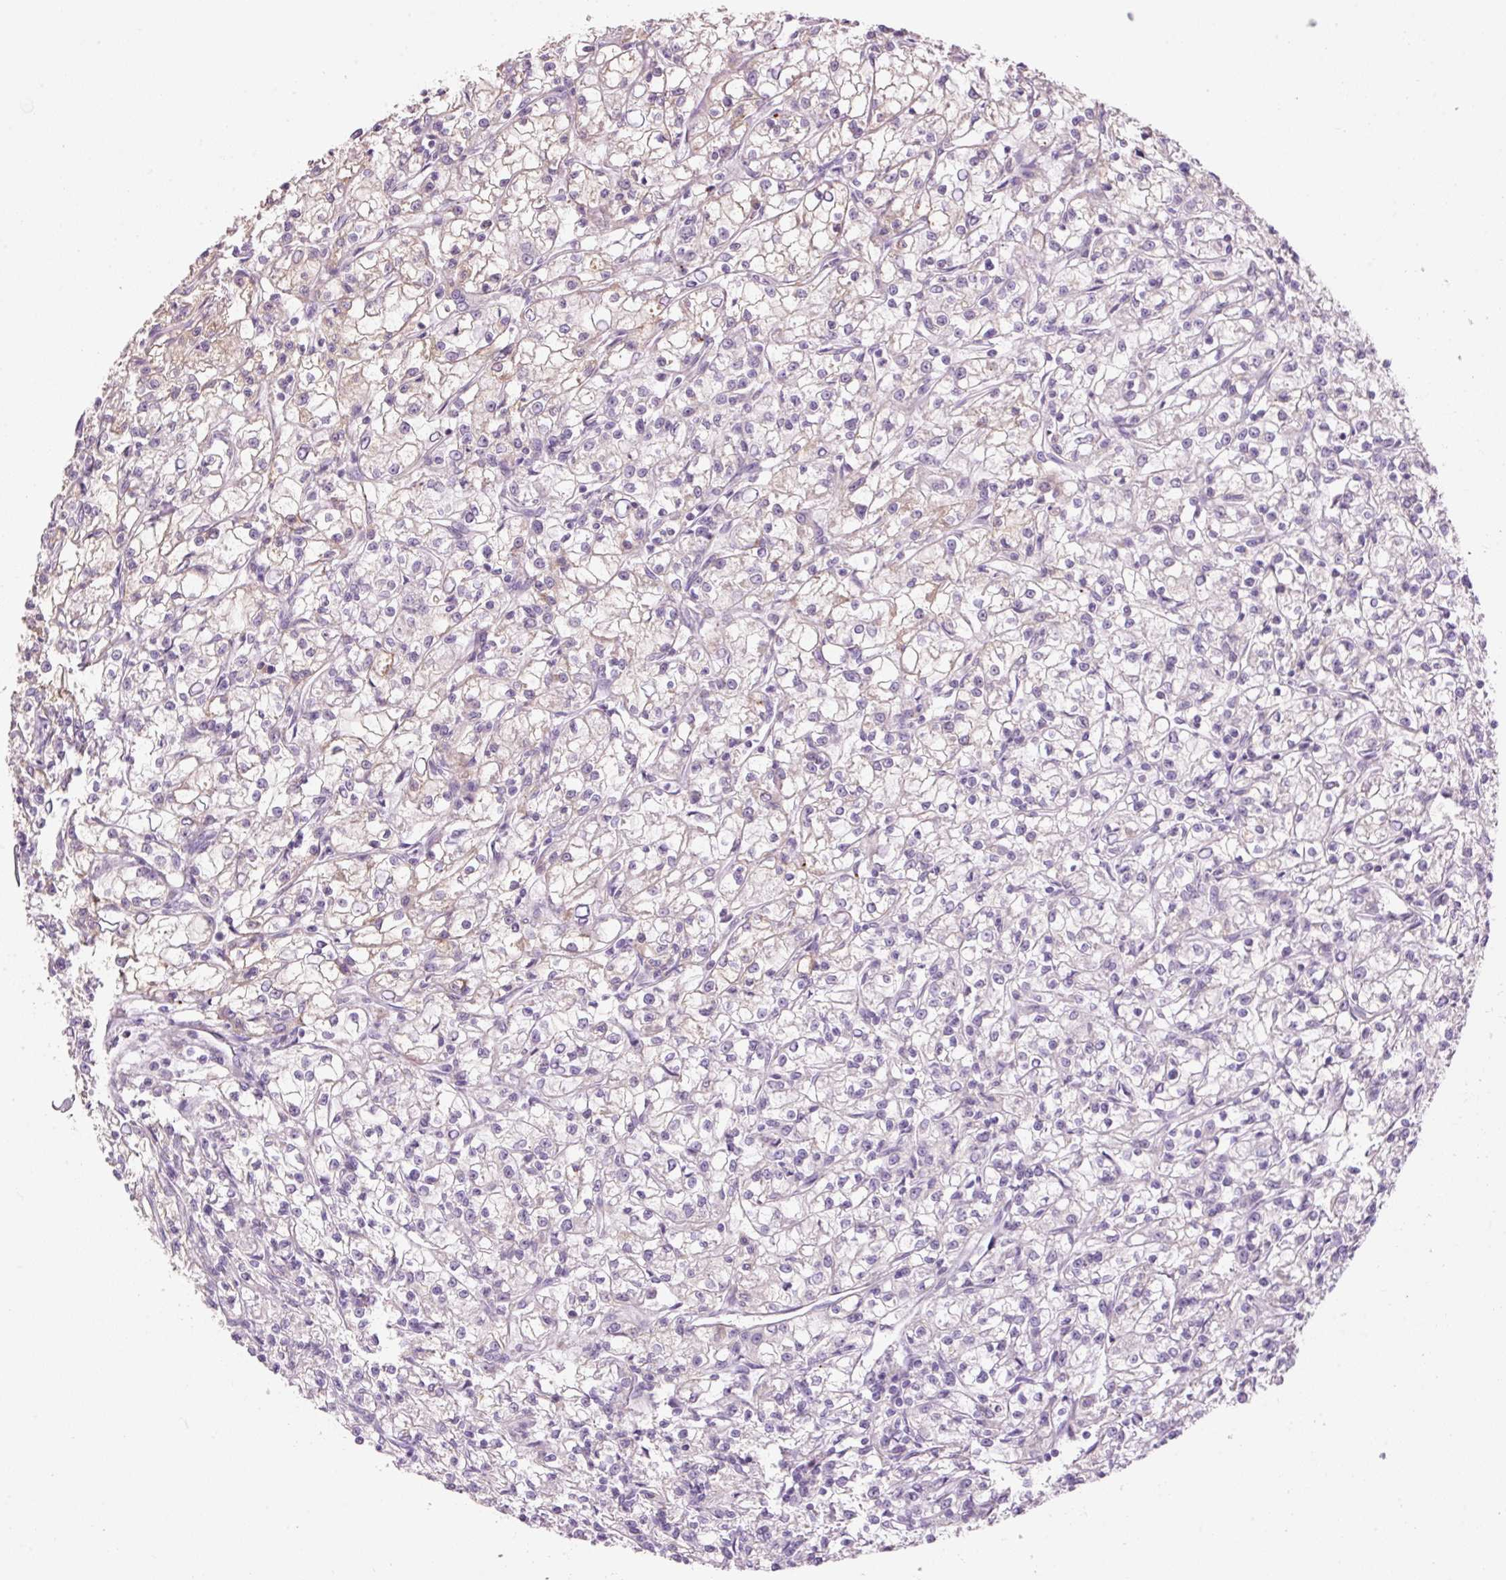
{"staining": {"intensity": "weak", "quantity": "<25%", "location": "cytoplasmic/membranous"}, "tissue": "renal cancer", "cell_type": "Tumor cells", "image_type": "cancer", "snomed": [{"axis": "morphology", "description": "Adenocarcinoma, NOS"}, {"axis": "topography", "description": "Kidney"}], "caption": "There is no significant staining in tumor cells of renal cancer.", "gene": "HAX1", "patient": {"sex": "female", "age": 59}}